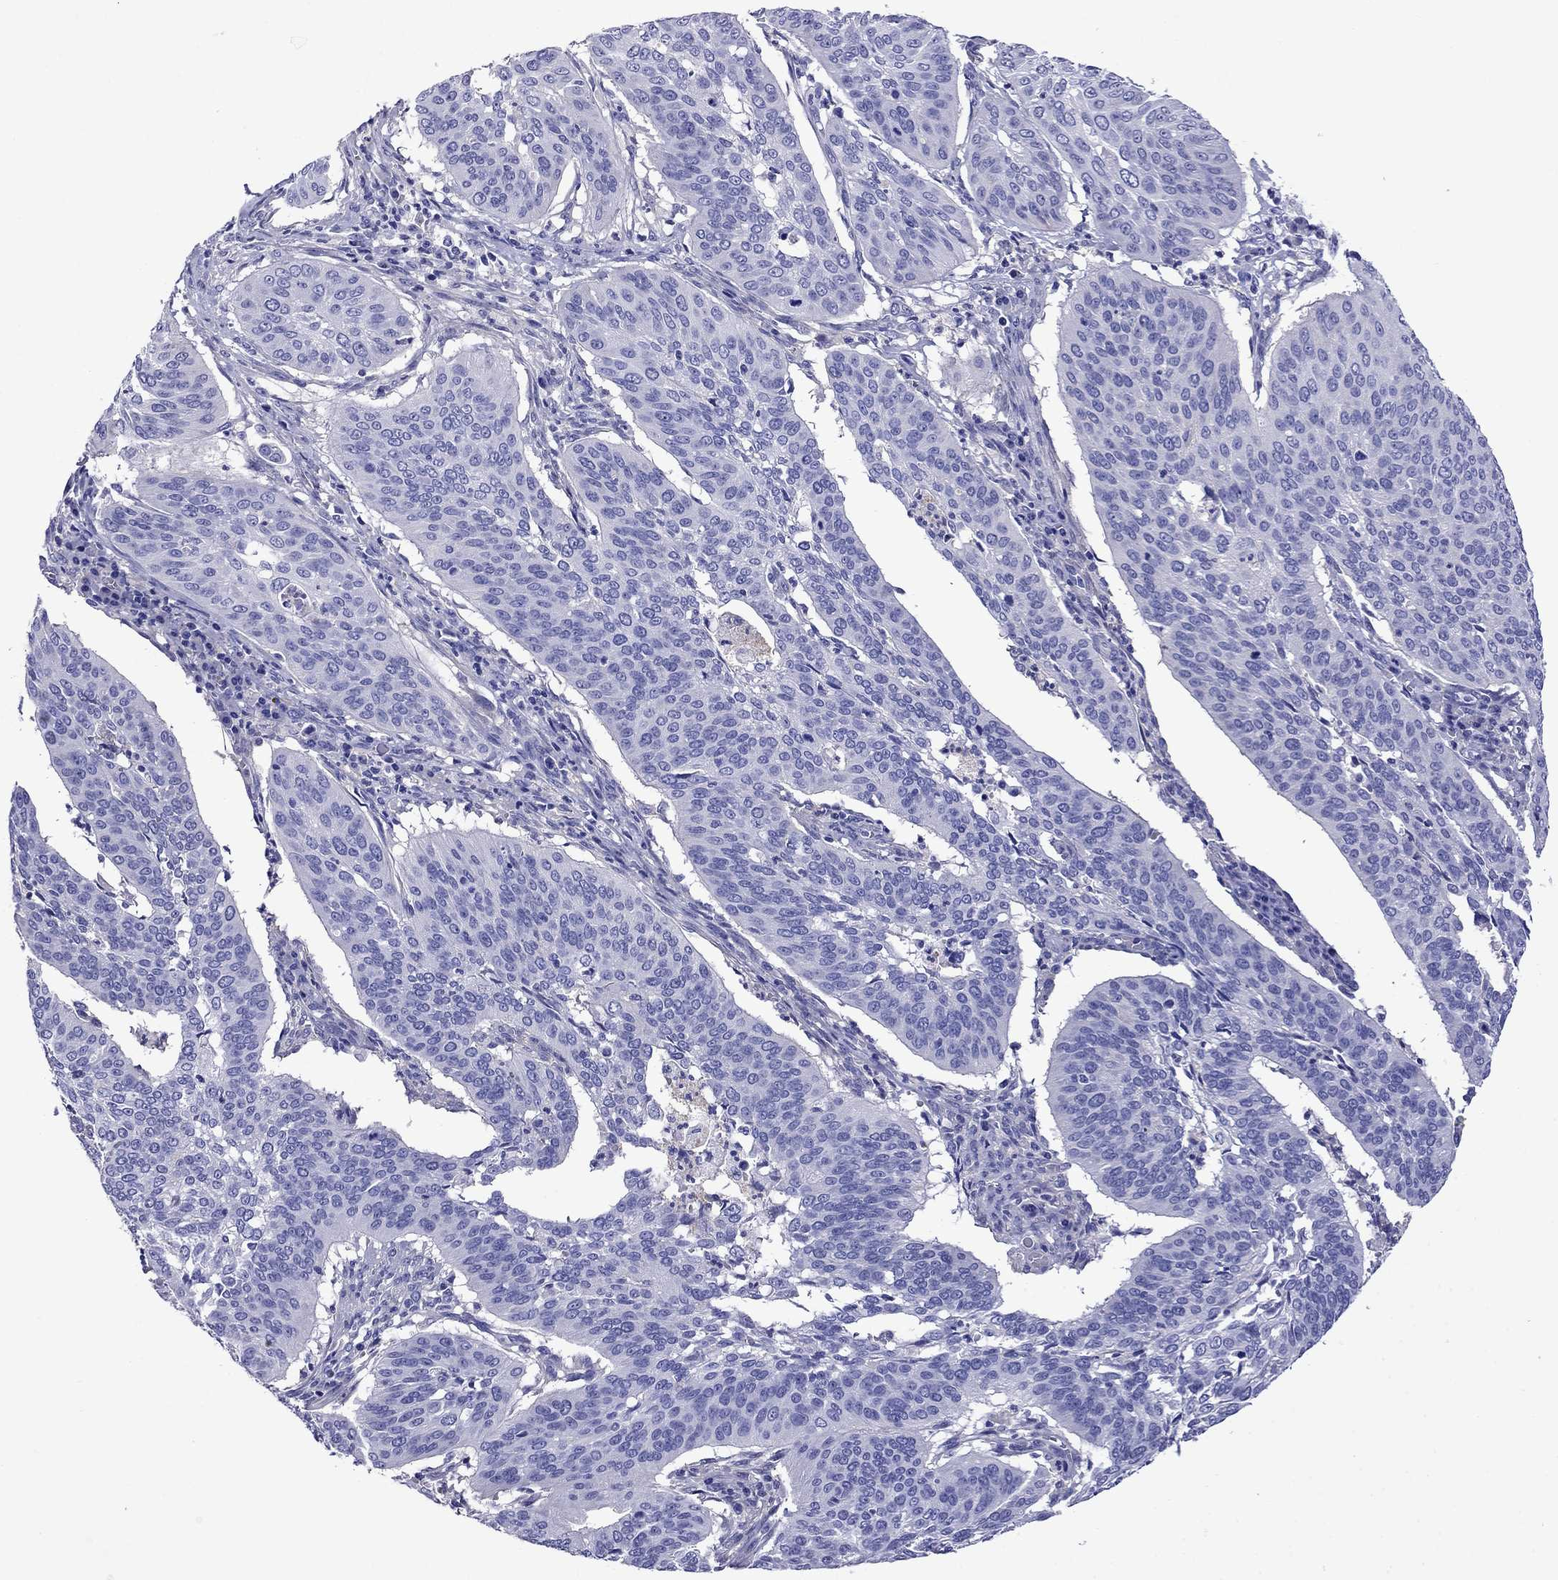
{"staining": {"intensity": "negative", "quantity": "none", "location": "none"}, "tissue": "cervical cancer", "cell_type": "Tumor cells", "image_type": "cancer", "snomed": [{"axis": "morphology", "description": "Normal tissue, NOS"}, {"axis": "morphology", "description": "Squamous cell carcinoma, NOS"}, {"axis": "topography", "description": "Cervix"}], "caption": "Protein analysis of cervical squamous cell carcinoma exhibits no significant positivity in tumor cells.", "gene": "SCG2", "patient": {"sex": "female", "age": 39}}